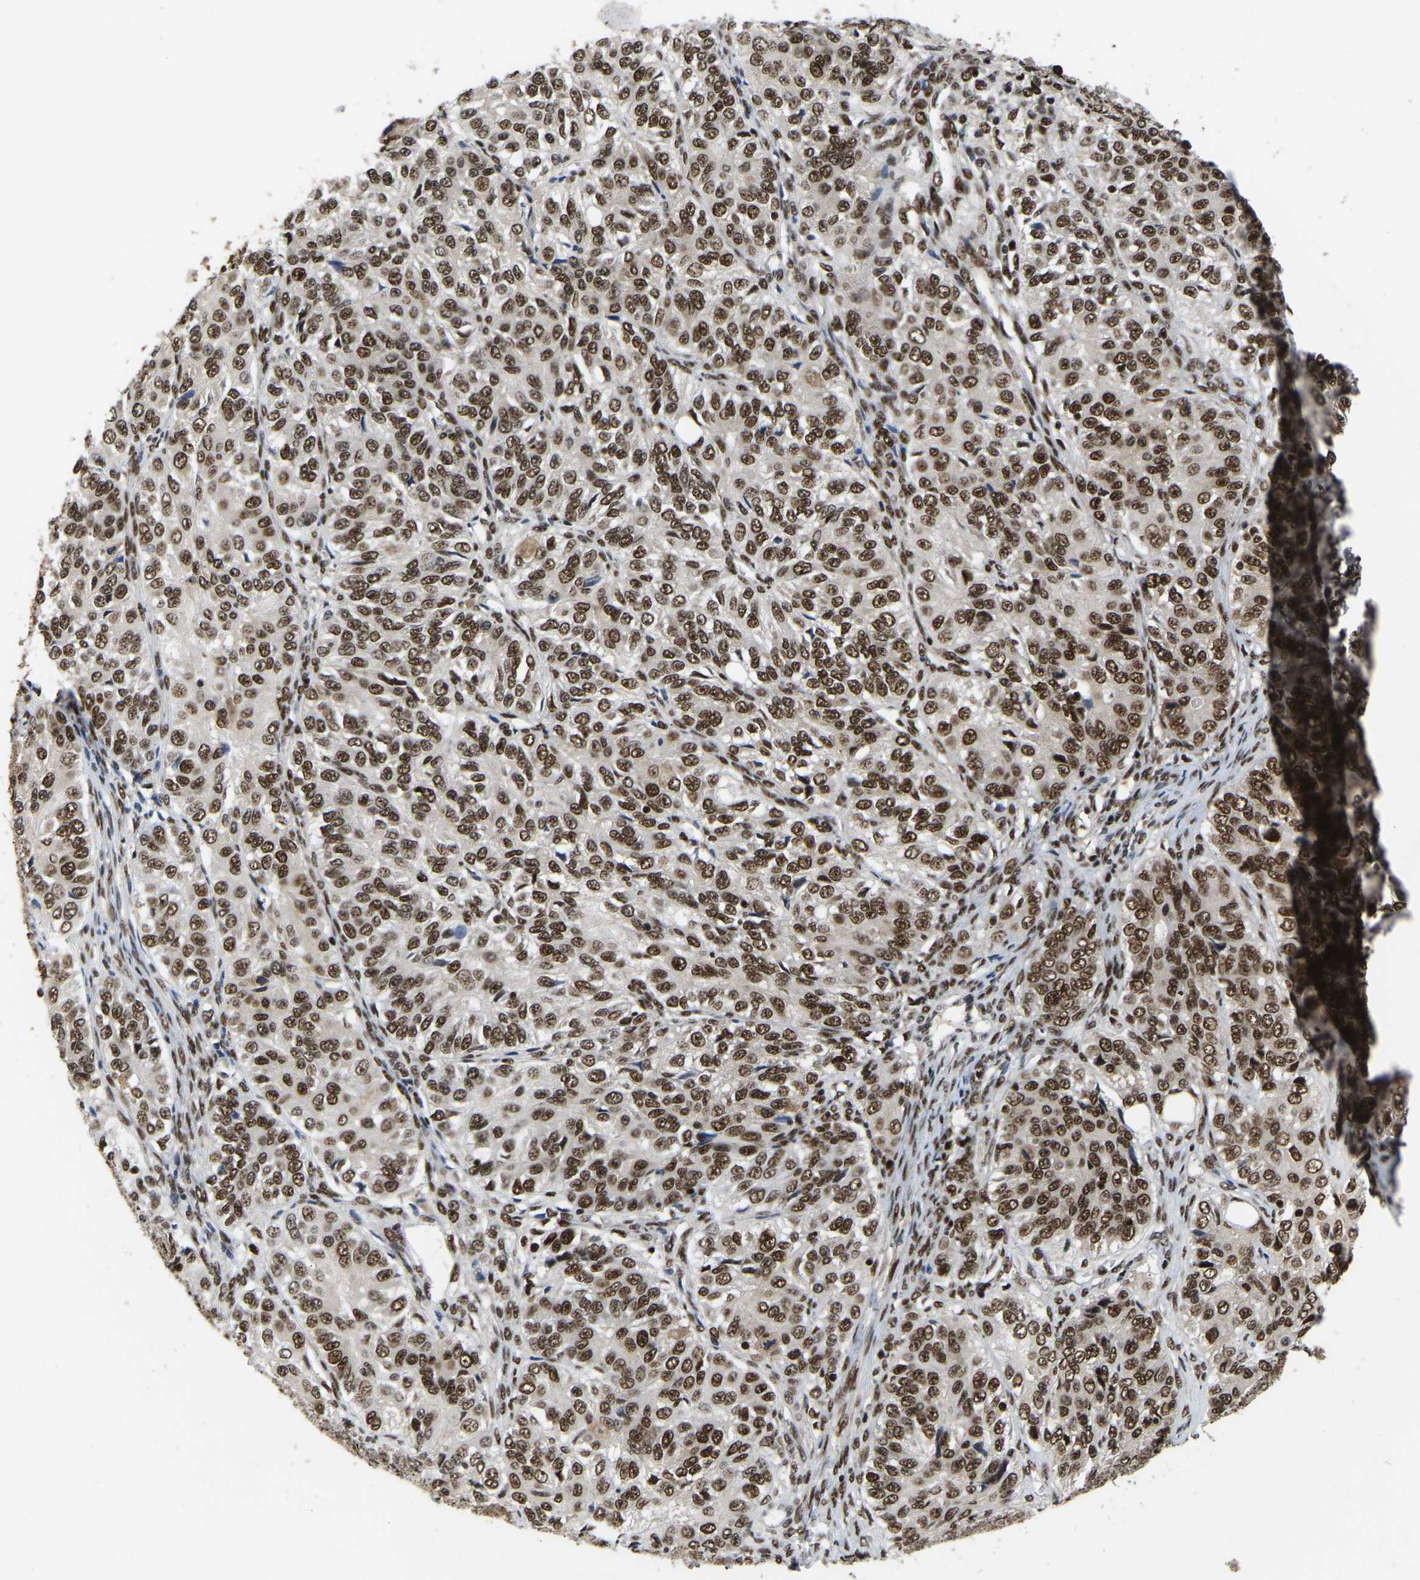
{"staining": {"intensity": "moderate", "quantity": ">75%", "location": "nuclear"}, "tissue": "ovarian cancer", "cell_type": "Tumor cells", "image_type": "cancer", "snomed": [{"axis": "morphology", "description": "Carcinoma, endometroid"}, {"axis": "topography", "description": "Ovary"}], "caption": "This histopathology image shows ovarian cancer (endometroid carcinoma) stained with IHC to label a protein in brown. The nuclear of tumor cells show moderate positivity for the protein. Nuclei are counter-stained blue.", "gene": "TBL1XR1", "patient": {"sex": "female", "age": 51}}